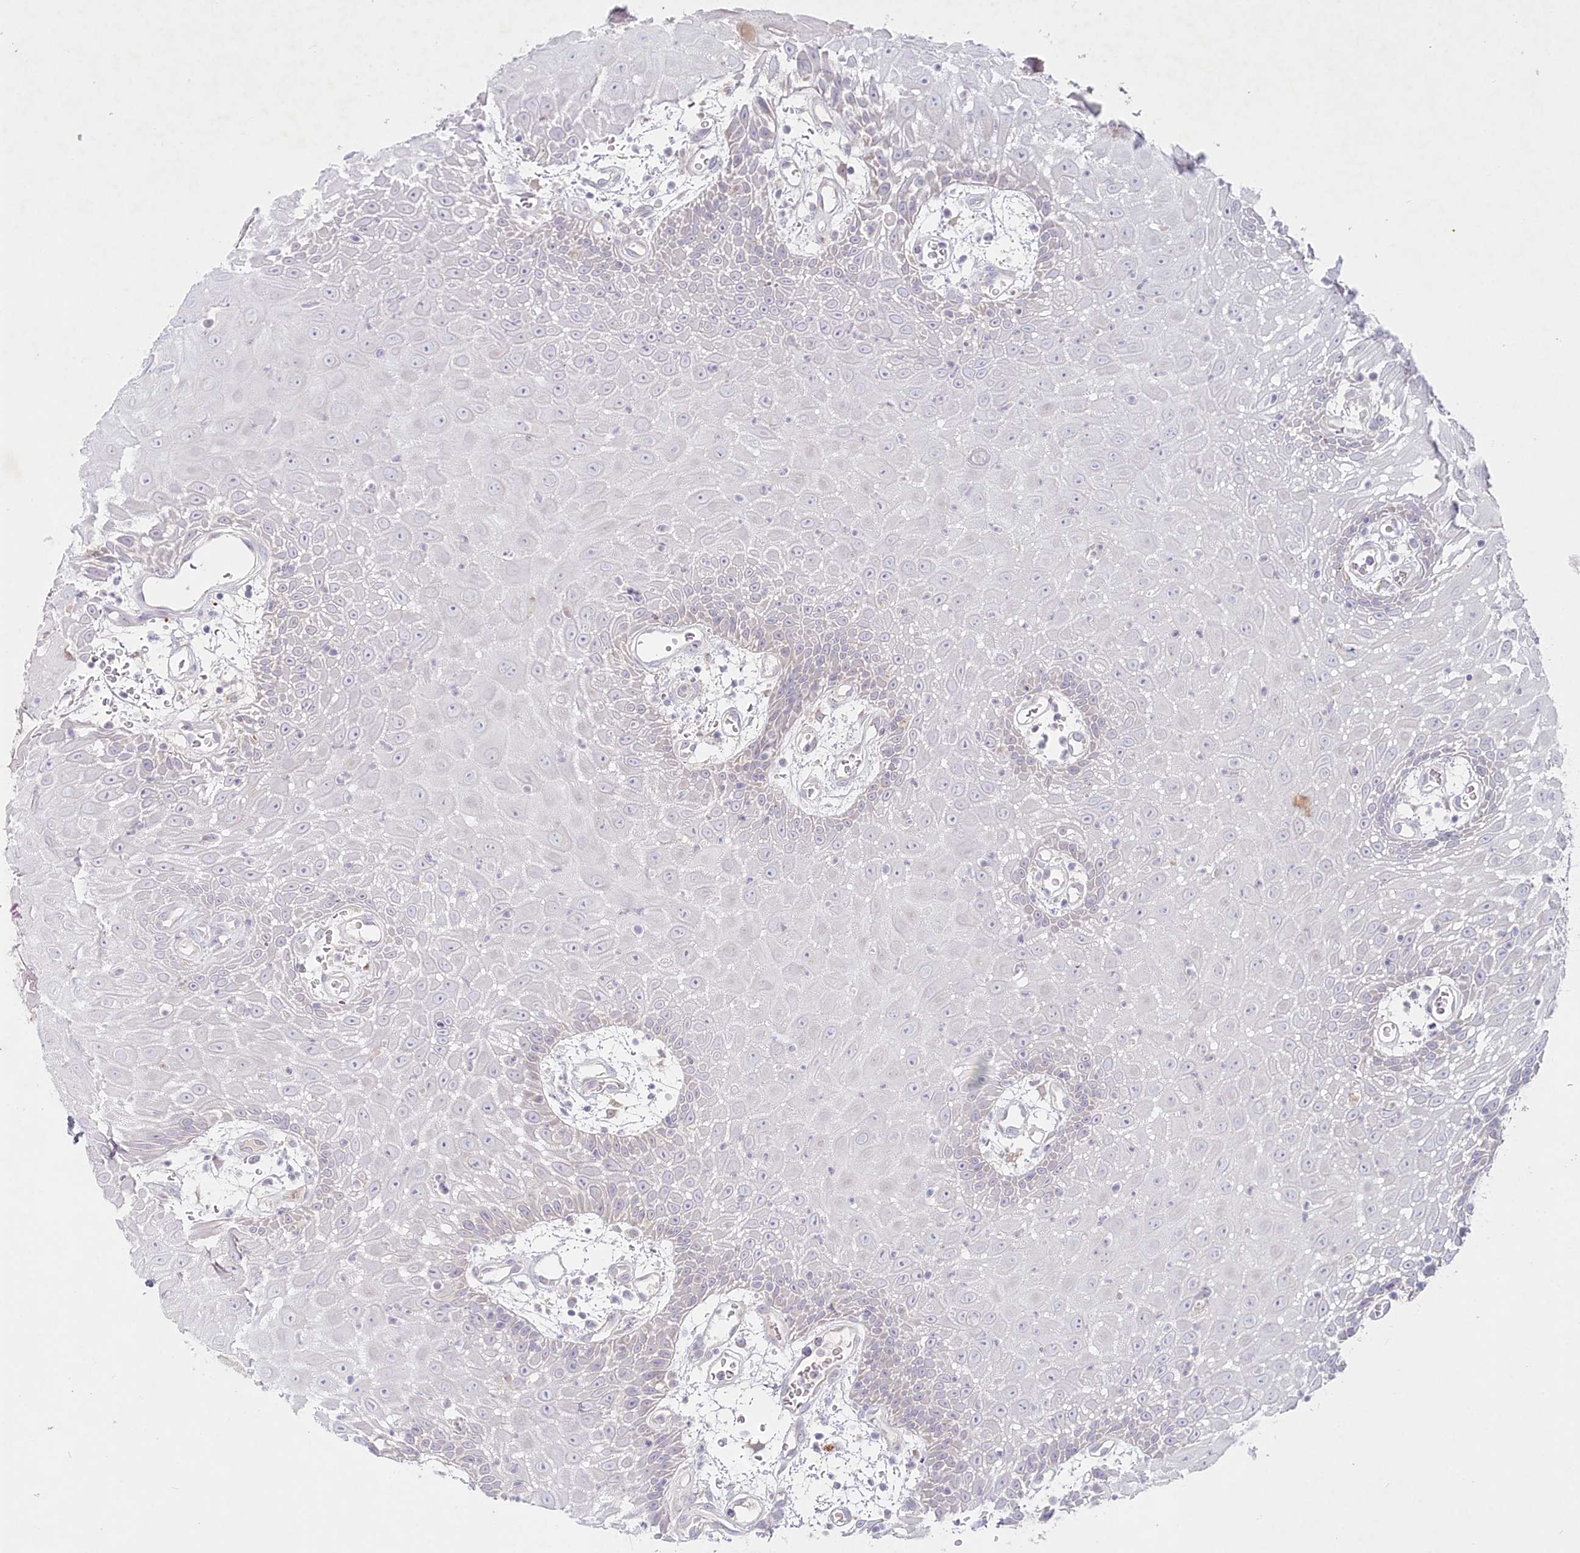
{"staining": {"intensity": "negative", "quantity": "none", "location": "none"}, "tissue": "oral mucosa", "cell_type": "Squamous epithelial cells", "image_type": "normal", "snomed": [{"axis": "morphology", "description": "Normal tissue, NOS"}, {"axis": "topography", "description": "Skeletal muscle"}, {"axis": "topography", "description": "Oral tissue"}, {"axis": "topography", "description": "Salivary gland"}, {"axis": "topography", "description": "Peripheral nerve tissue"}], "caption": "Protein analysis of benign oral mucosa shows no significant staining in squamous epithelial cells. (Stains: DAB IHC with hematoxylin counter stain, Microscopy: brightfield microscopy at high magnification).", "gene": "PSAPL1", "patient": {"sex": "male", "age": 54}}